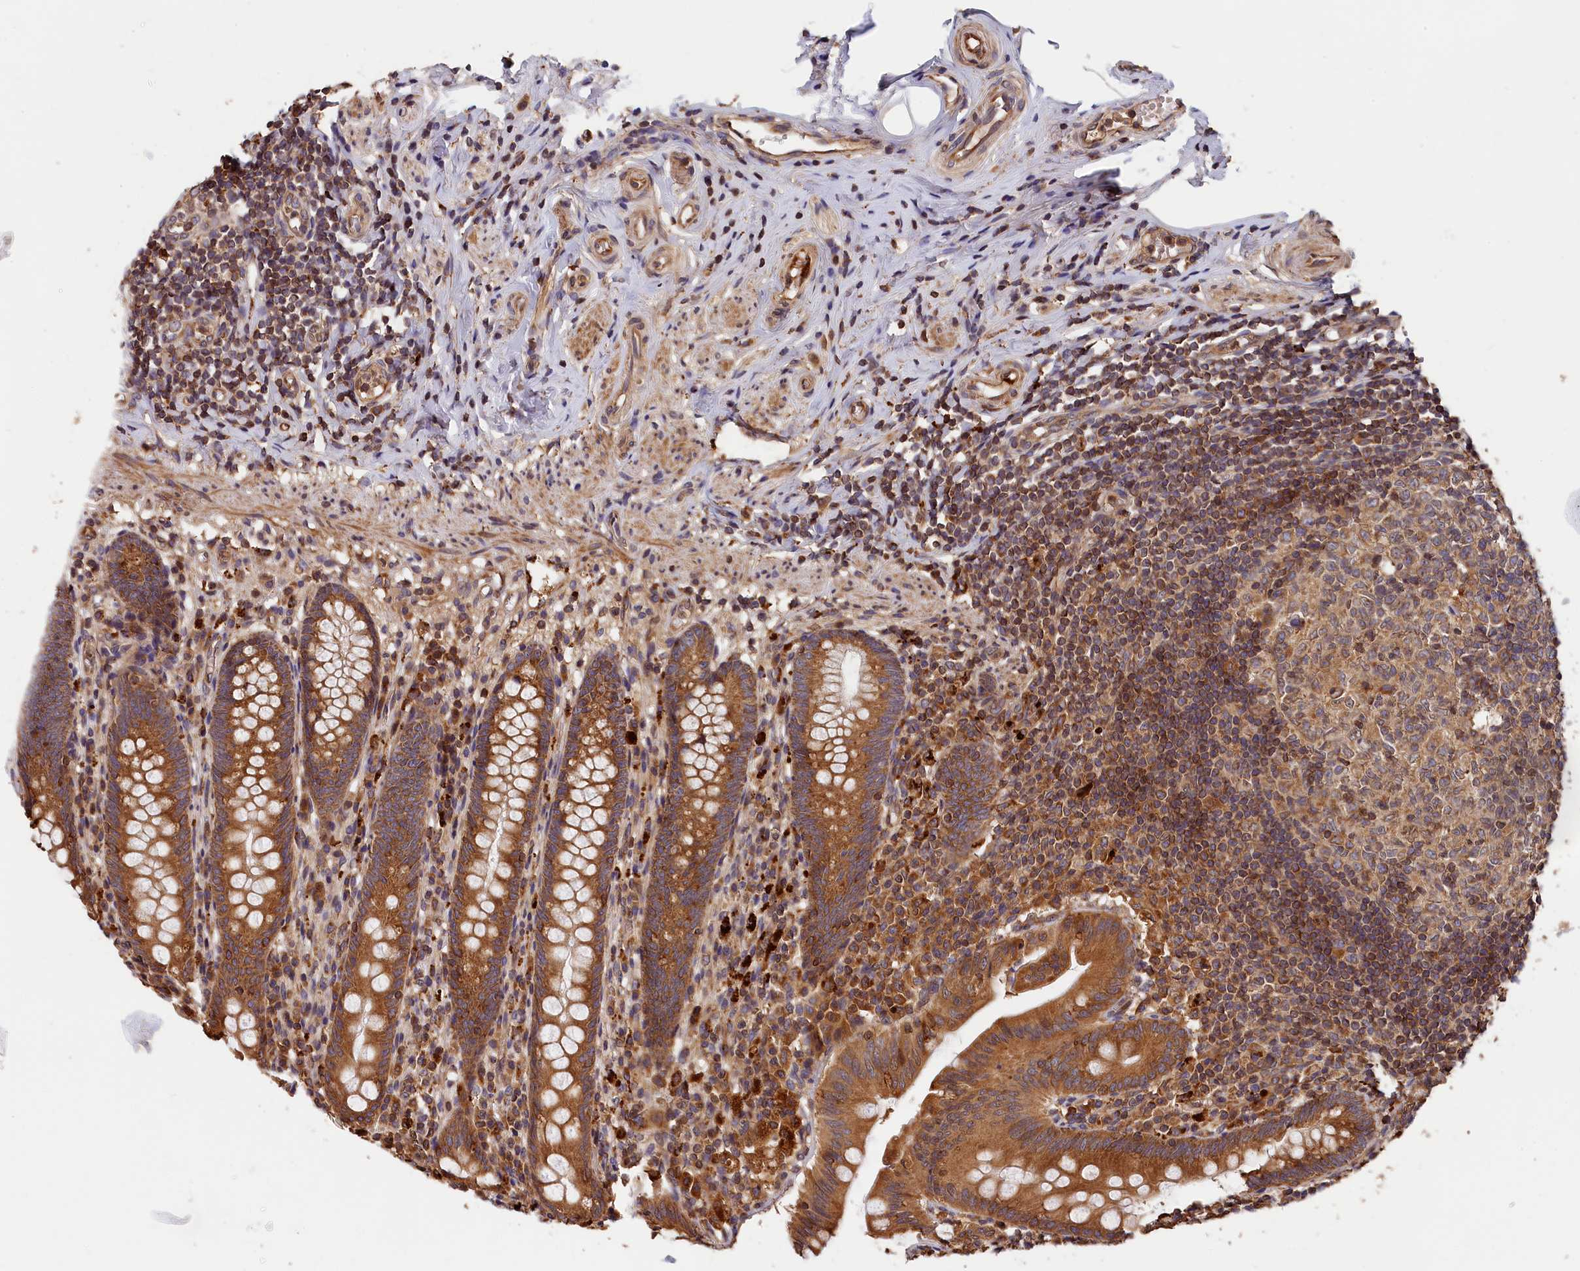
{"staining": {"intensity": "strong", "quantity": ">75%", "location": "cytoplasmic/membranous"}, "tissue": "appendix", "cell_type": "Glandular cells", "image_type": "normal", "snomed": [{"axis": "morphology", "description": "Normal tissue, NOS"}, {"axis": "topography", "description": "Appendix"}], "caption": "Brown immunohistochemical staining in normal human appendix demonstrates strong cytoplasmic/membranous expression in about >75% of glandular cells.", "gene": "HMOX2", "patient": {"sex": "male", "age": 55}}